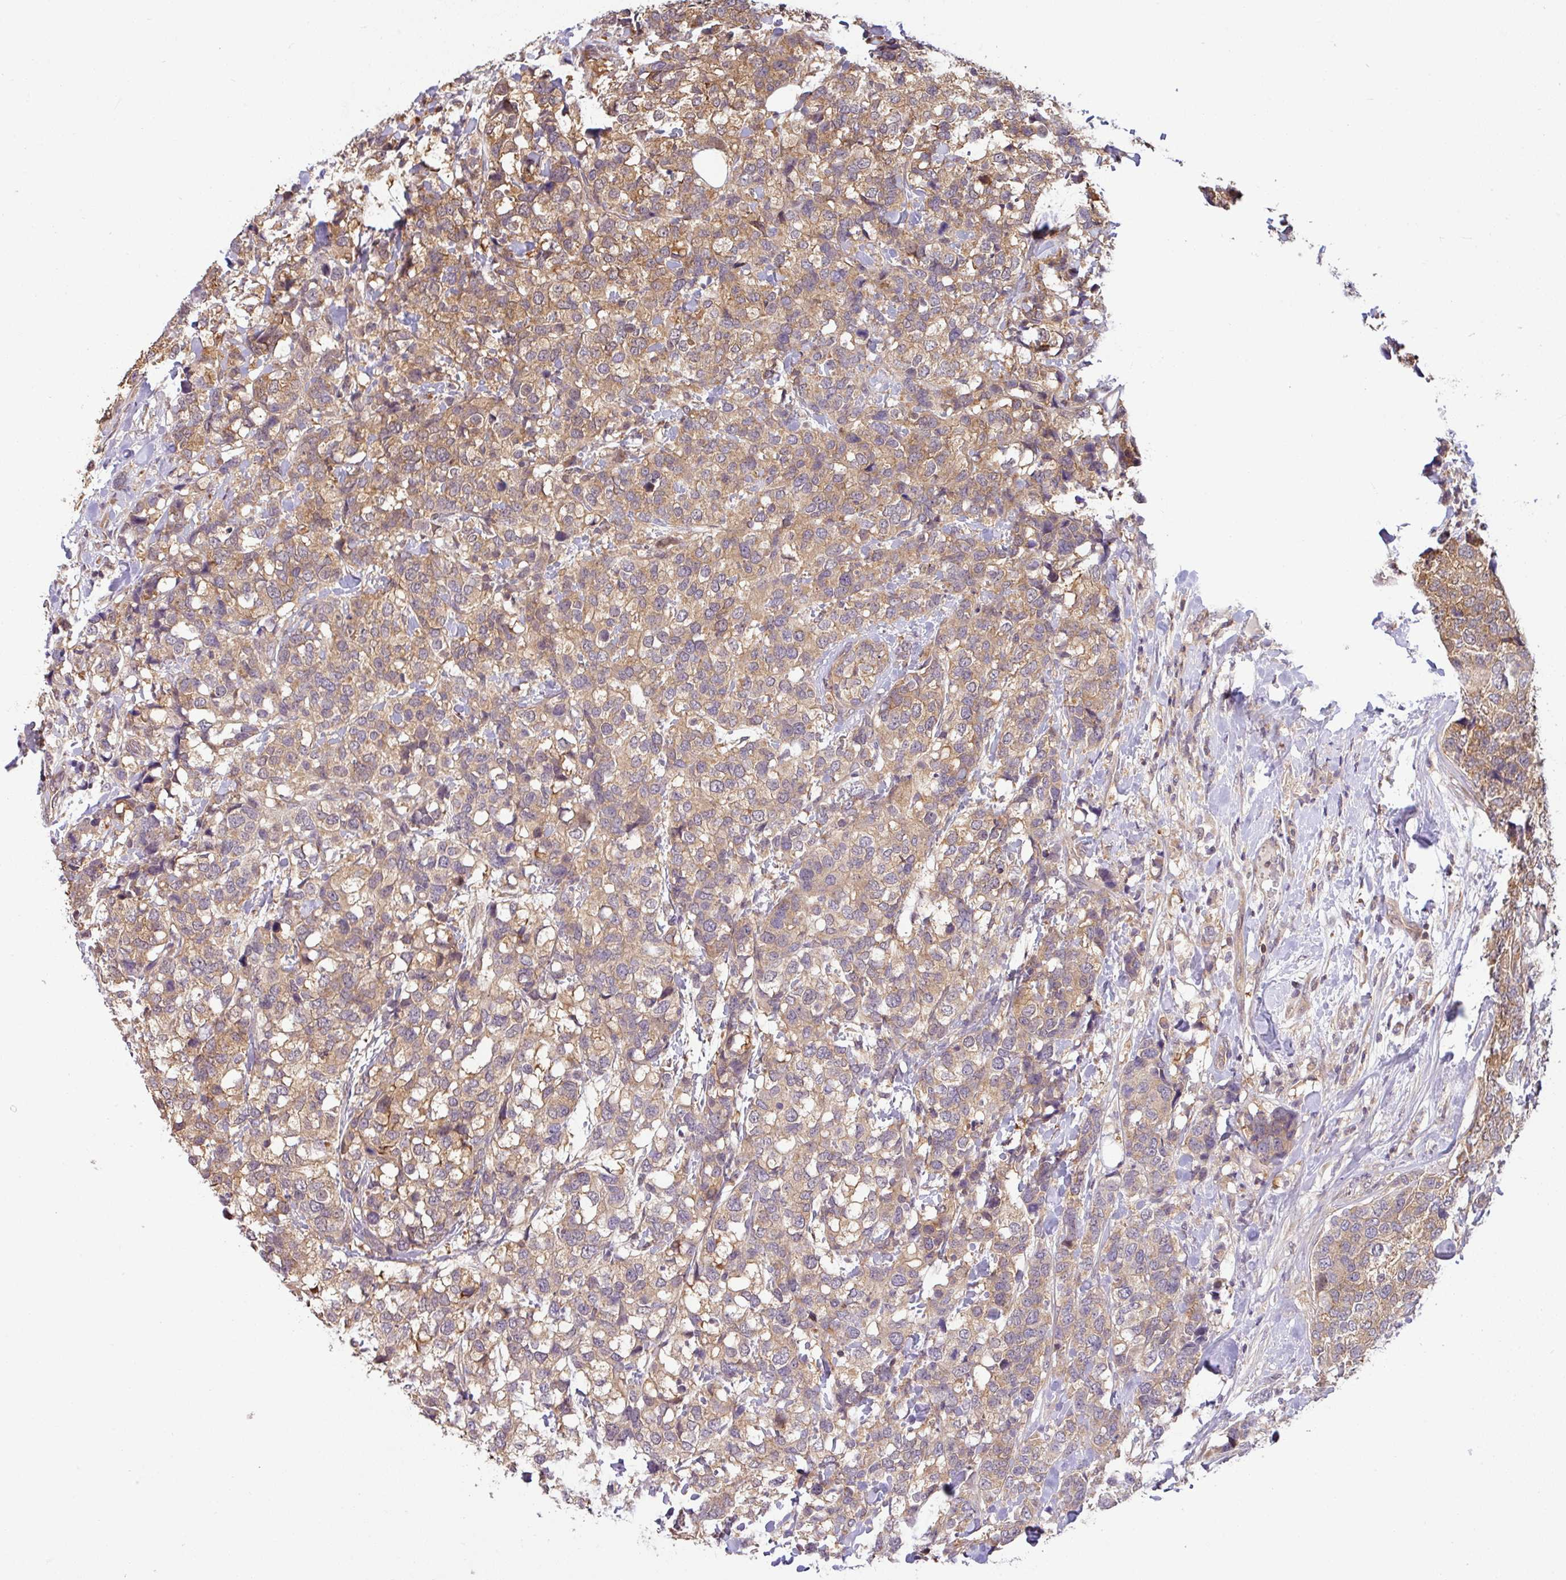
{"staining": {"intensity": "moderate", "quantity": "25%-75%", "location": "cytoplasmic/membranous"}, "tissue": "breast cancer", "cell_type": "Tumor cells", "image_type": "cancer", "snomed": [{"axis": "morphology", "description": "Lobular carcinoma"}, {"axis": "topography", "description": "Breast"}], "caption": "There is medium levels of moderate cytoplasmic/membranous positivity in tumor cells of breast cancer (lobular carcinoma), as demonstrated by immunohistochemical staining (brown color).", "gene": "SHB", "patient": {"sex": "female", "age": 59}}